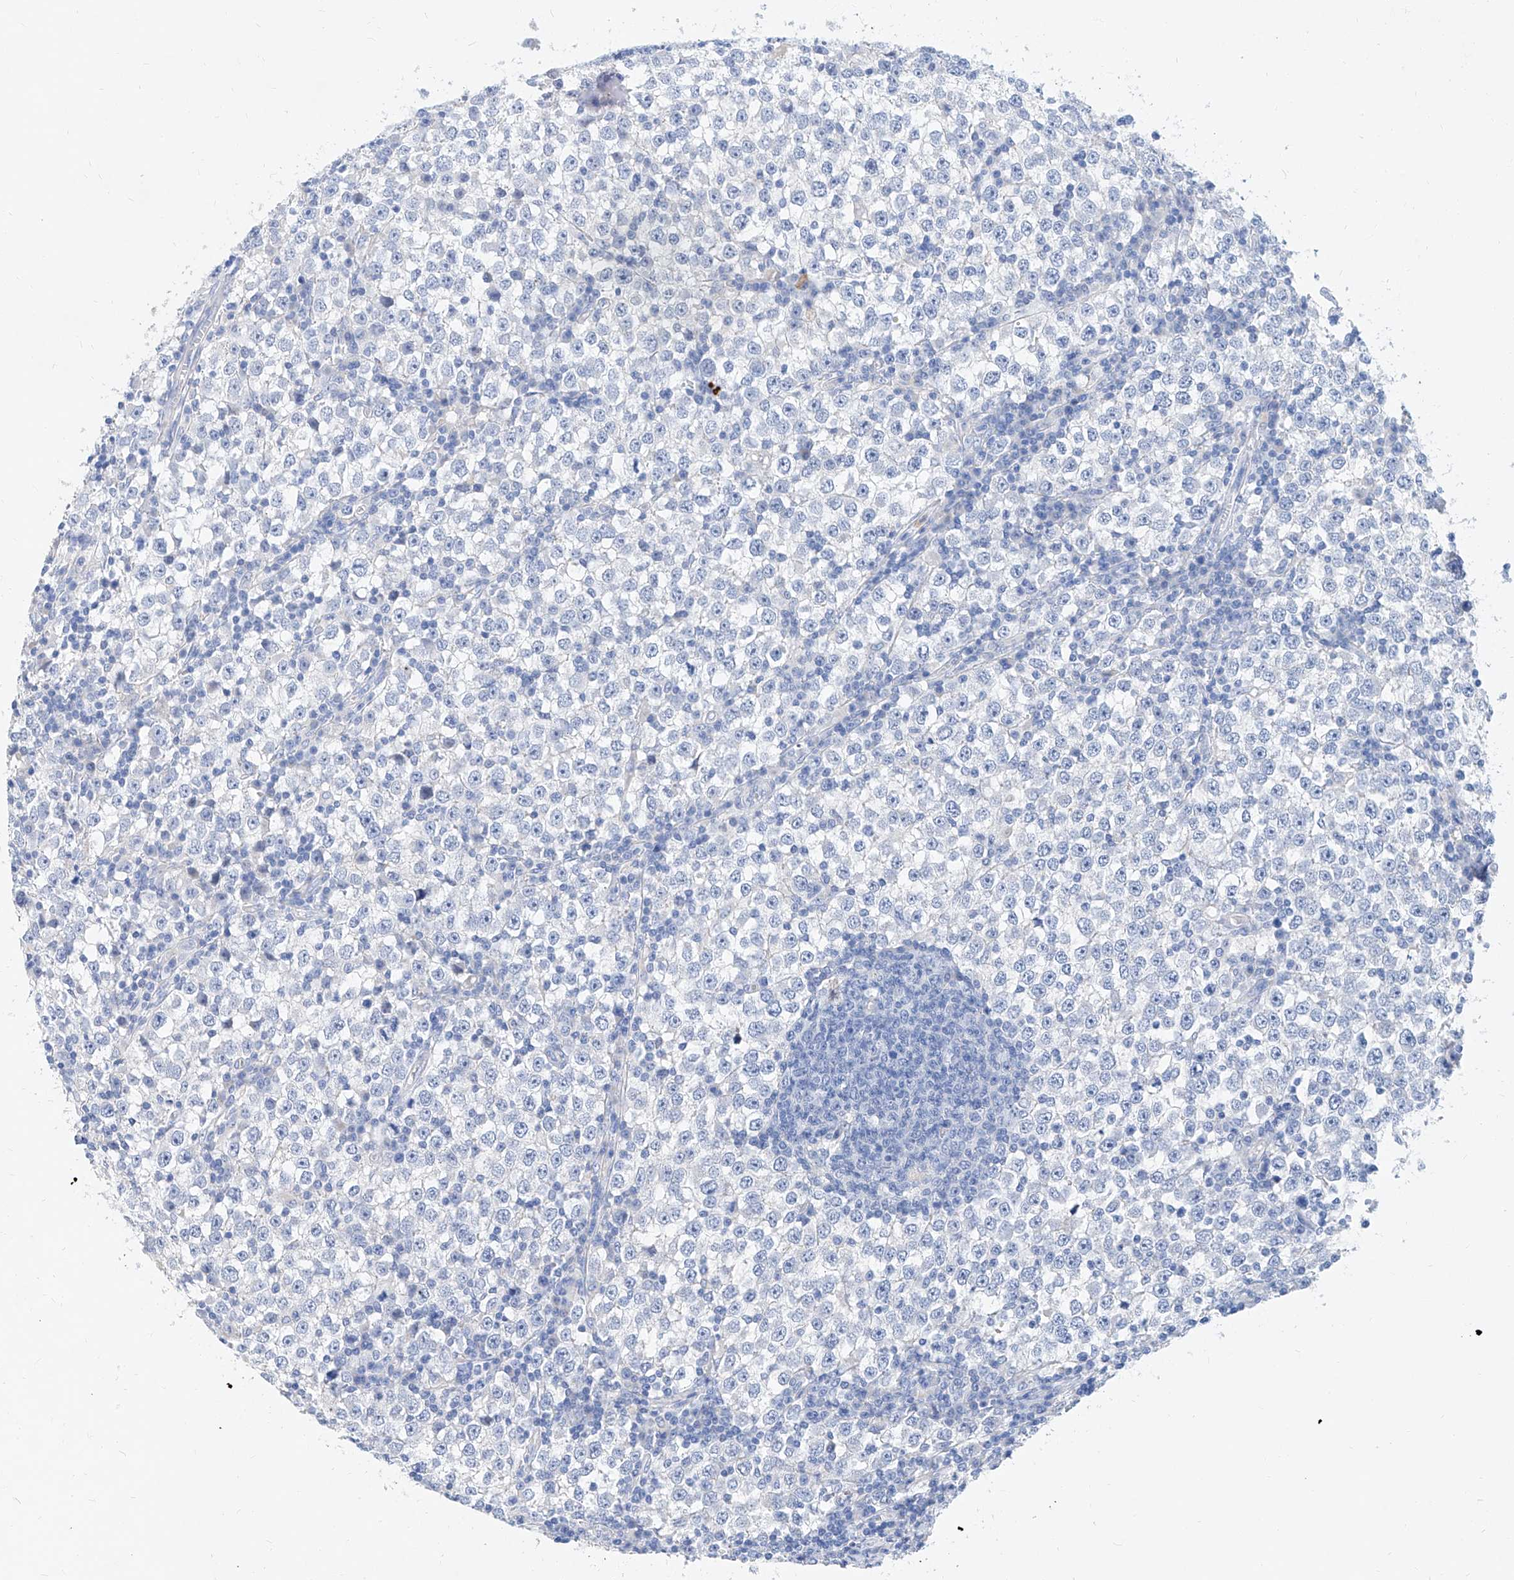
{"staining": {"intensity": "negative", "quantity": "none", "location": "none"}, "tissue": "testis cancer", "cell_type": "Tumor cells", "image_type": "cancer", "snomed": [{"axis": "morphology", "description": "Seminoma, NOS"}, {"axis": "topography", "description": "Testis"}], "caption": "Testis seminoma was stained to show a protein in brown. There is no significant positivity in tumor cells.", "gene": "SLC25A29", "patient": {"sex": "male", "age": 65}}